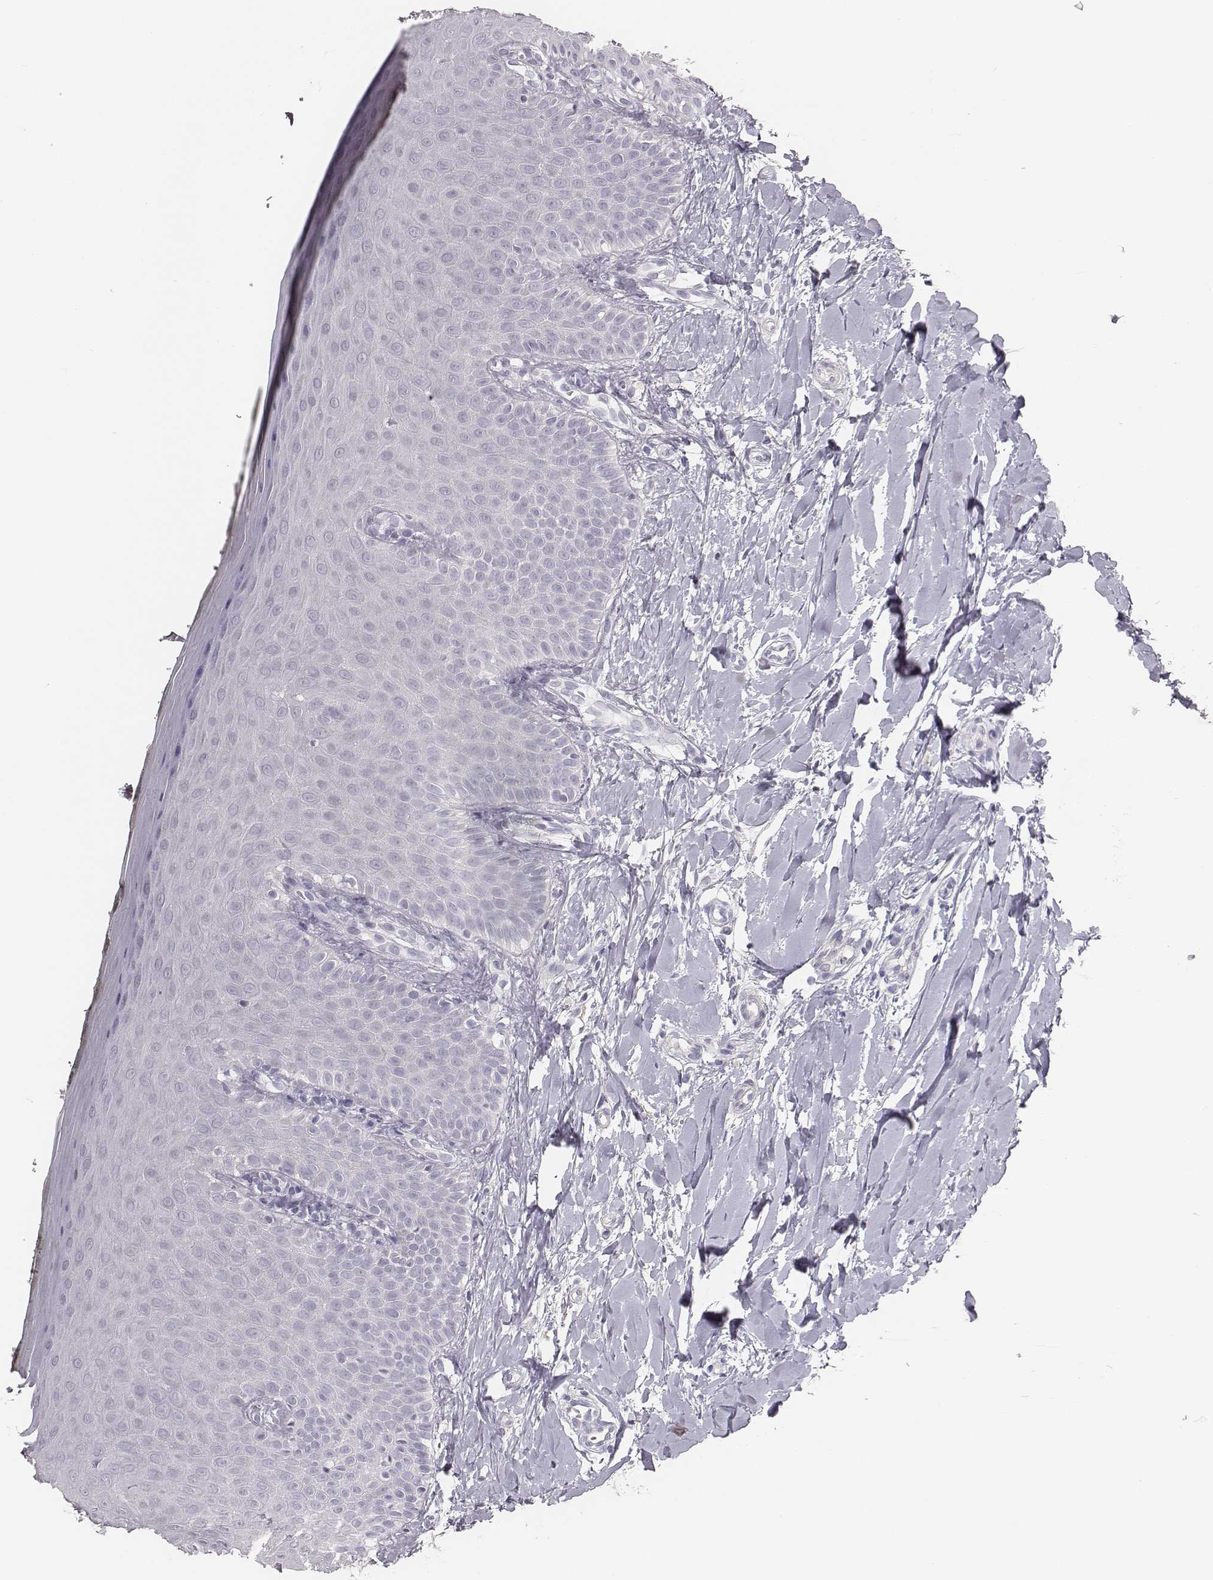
{"staining": {"intensity": "negative", "quantity": "none", "location": "none"}, "tissue": "oral mucosa", "cell_type": "Squamous epithelial cells", "image_type": "normal", "snomed": [{"axis": "morphology", "description": "Normal tissue, NOS"}, {"axis": "topography", "description": "Oral tissue"}], "caption": "This is an immunohistochemistry photomicrograph of normal oral mucosa. There is no positivity in squamous epithelial cells.", "gene": "MYH6", "patient": {"sex": "female", "age": 43}}